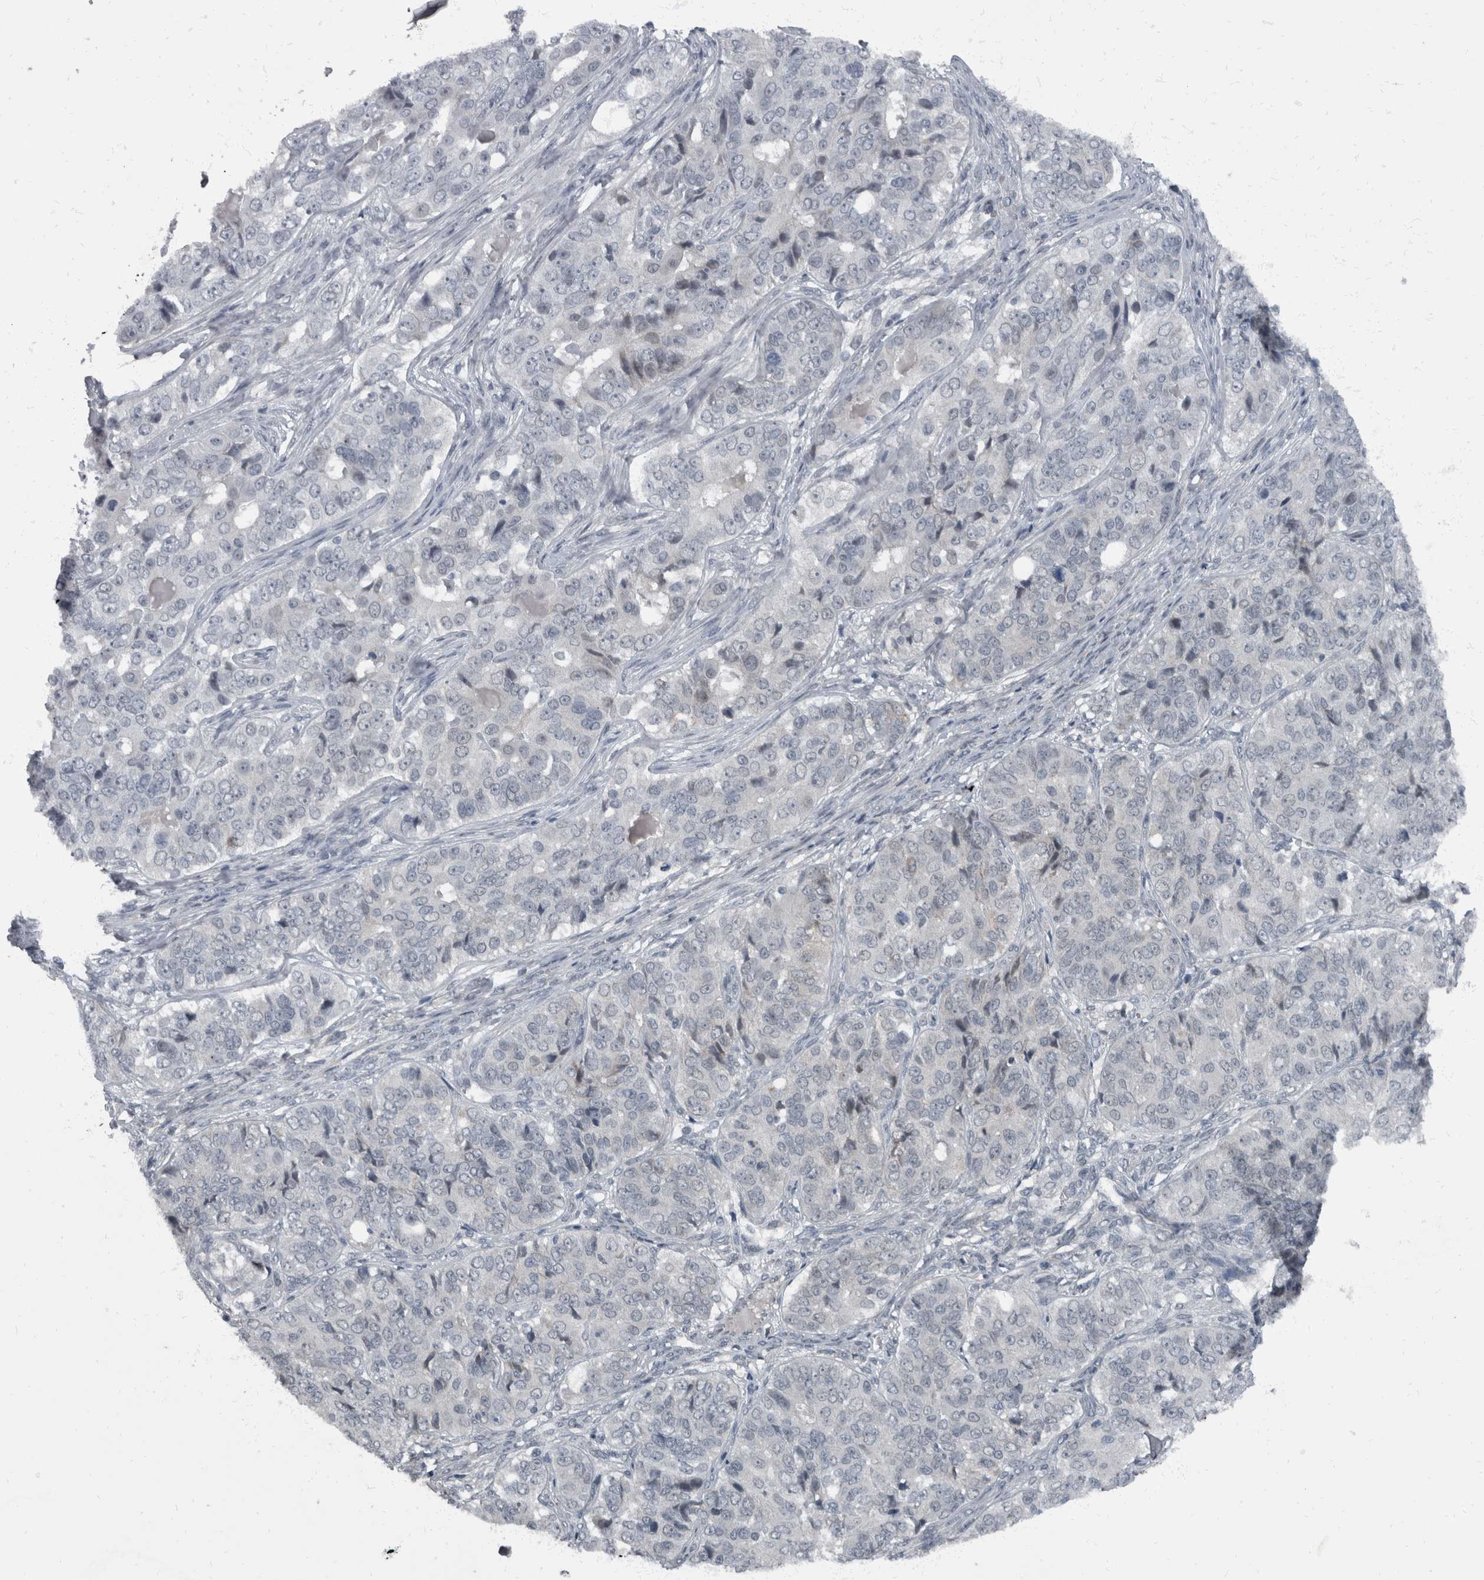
{"staining": {"intensity": "negative", "quantity": "none", "location": "none"}, "tissue": "ovarian cancer", "cell_type": "Tumor cells", "image_type": "cancer", "snomed": [{"axis": "morphology", "description": "Carcinoma, endometroid"}, {"axis": "topography", "description": "Ovary"}], "caption": "Tumor cells show no significant protein staining in ovarian cancer.", "gene": "WDR33", "patient": {"sex": "female", "age": 51}}